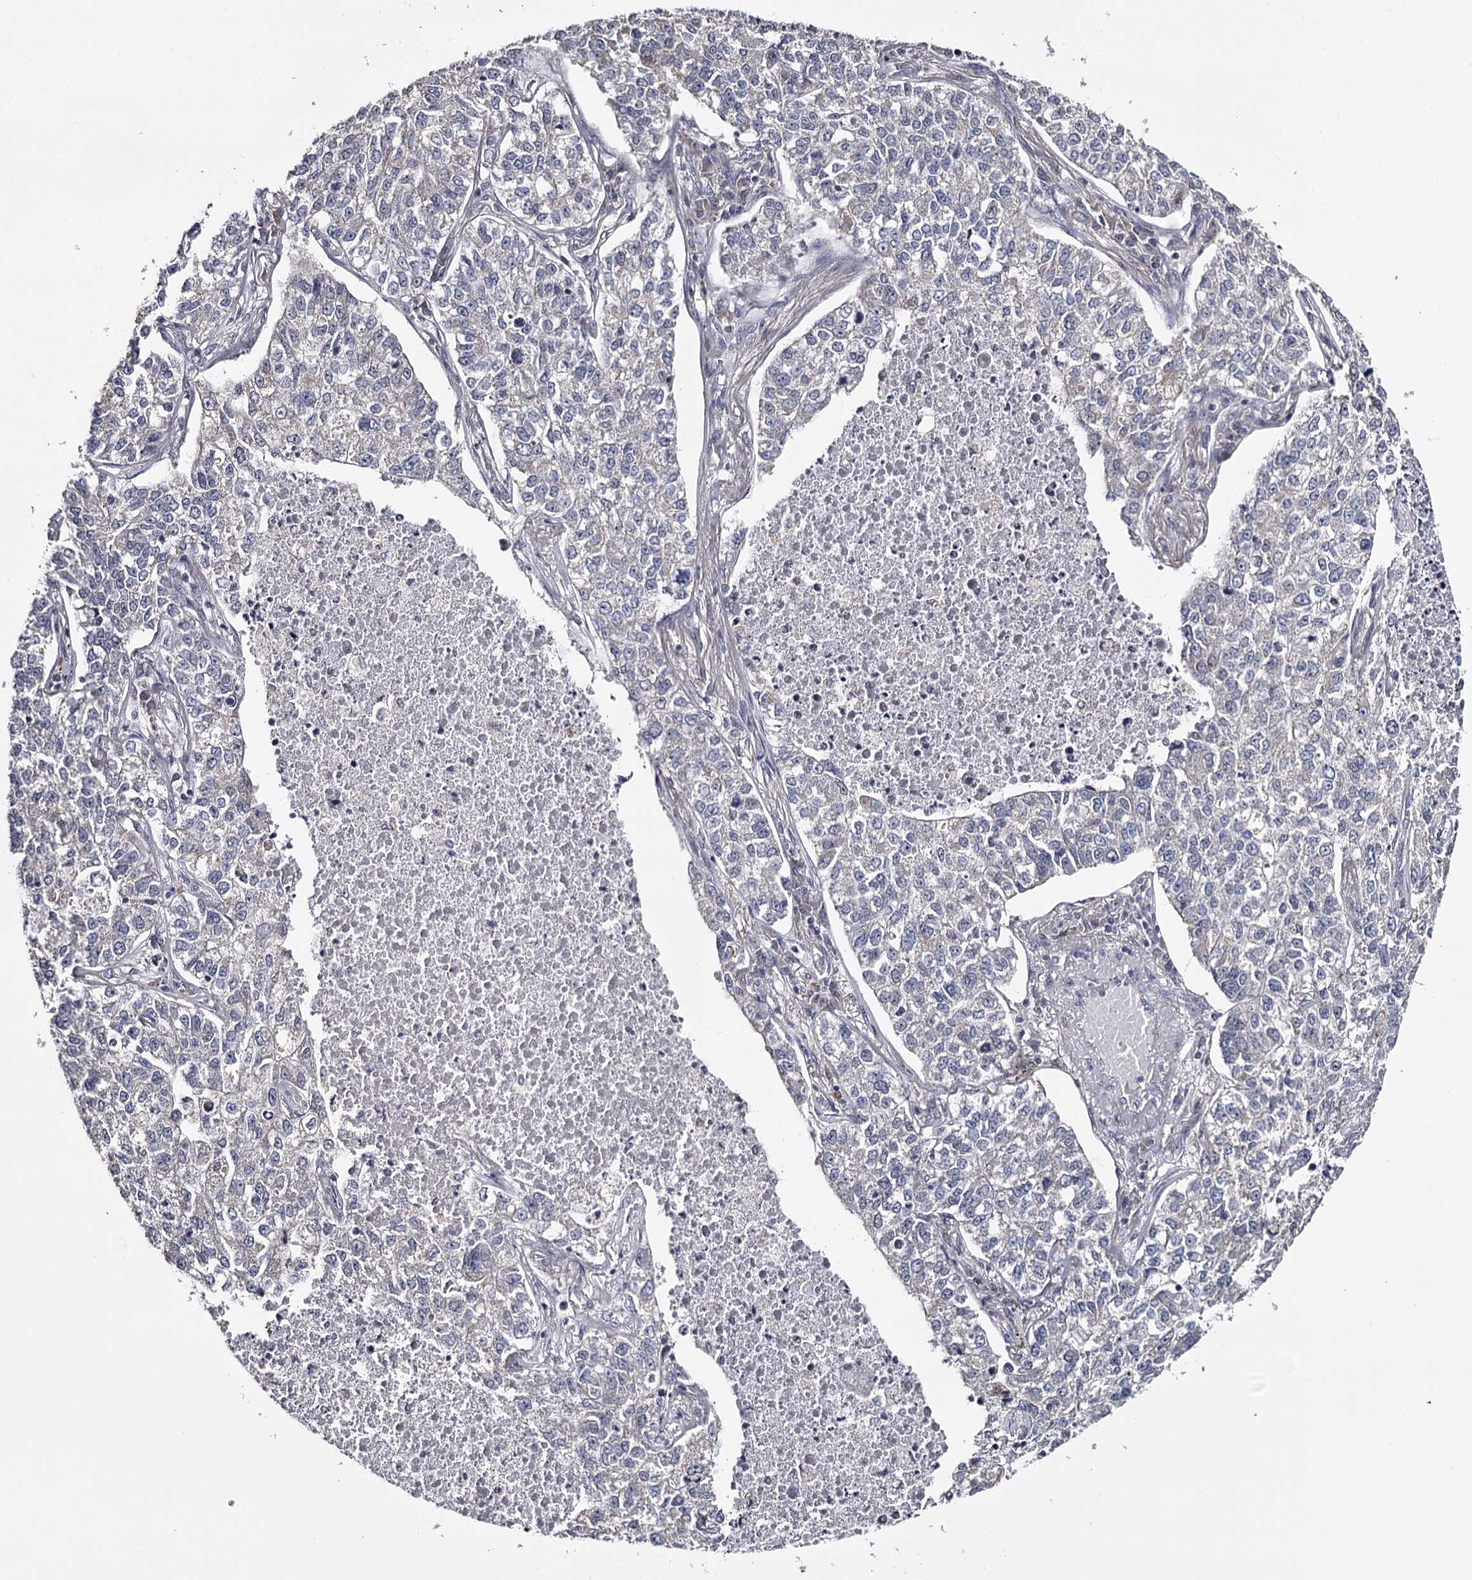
{"staining": {"intensity": "negative", "quantity": "none", "location": "none"}, "tissue": "lung cancer", "cell_type": "Tumor cells", "image_type": "cancer", "snomed": [{"axis": "morphology", "description": "Adenocarcinoma, NOS"}, {"axis": "topography", "description": "Lung"}], "caption": "The image displays no staining of tumor cells in adenocarcinoma (lung). The staining was performed using DAB (3,3'-diaminobenzidine) to visualize the protein expression in brown, while the nuclei were stained in blue with hematoxylin (Magnification: 20x).", "gene": "GTSF1", "patient": {"sex": "male", "age": 49}}